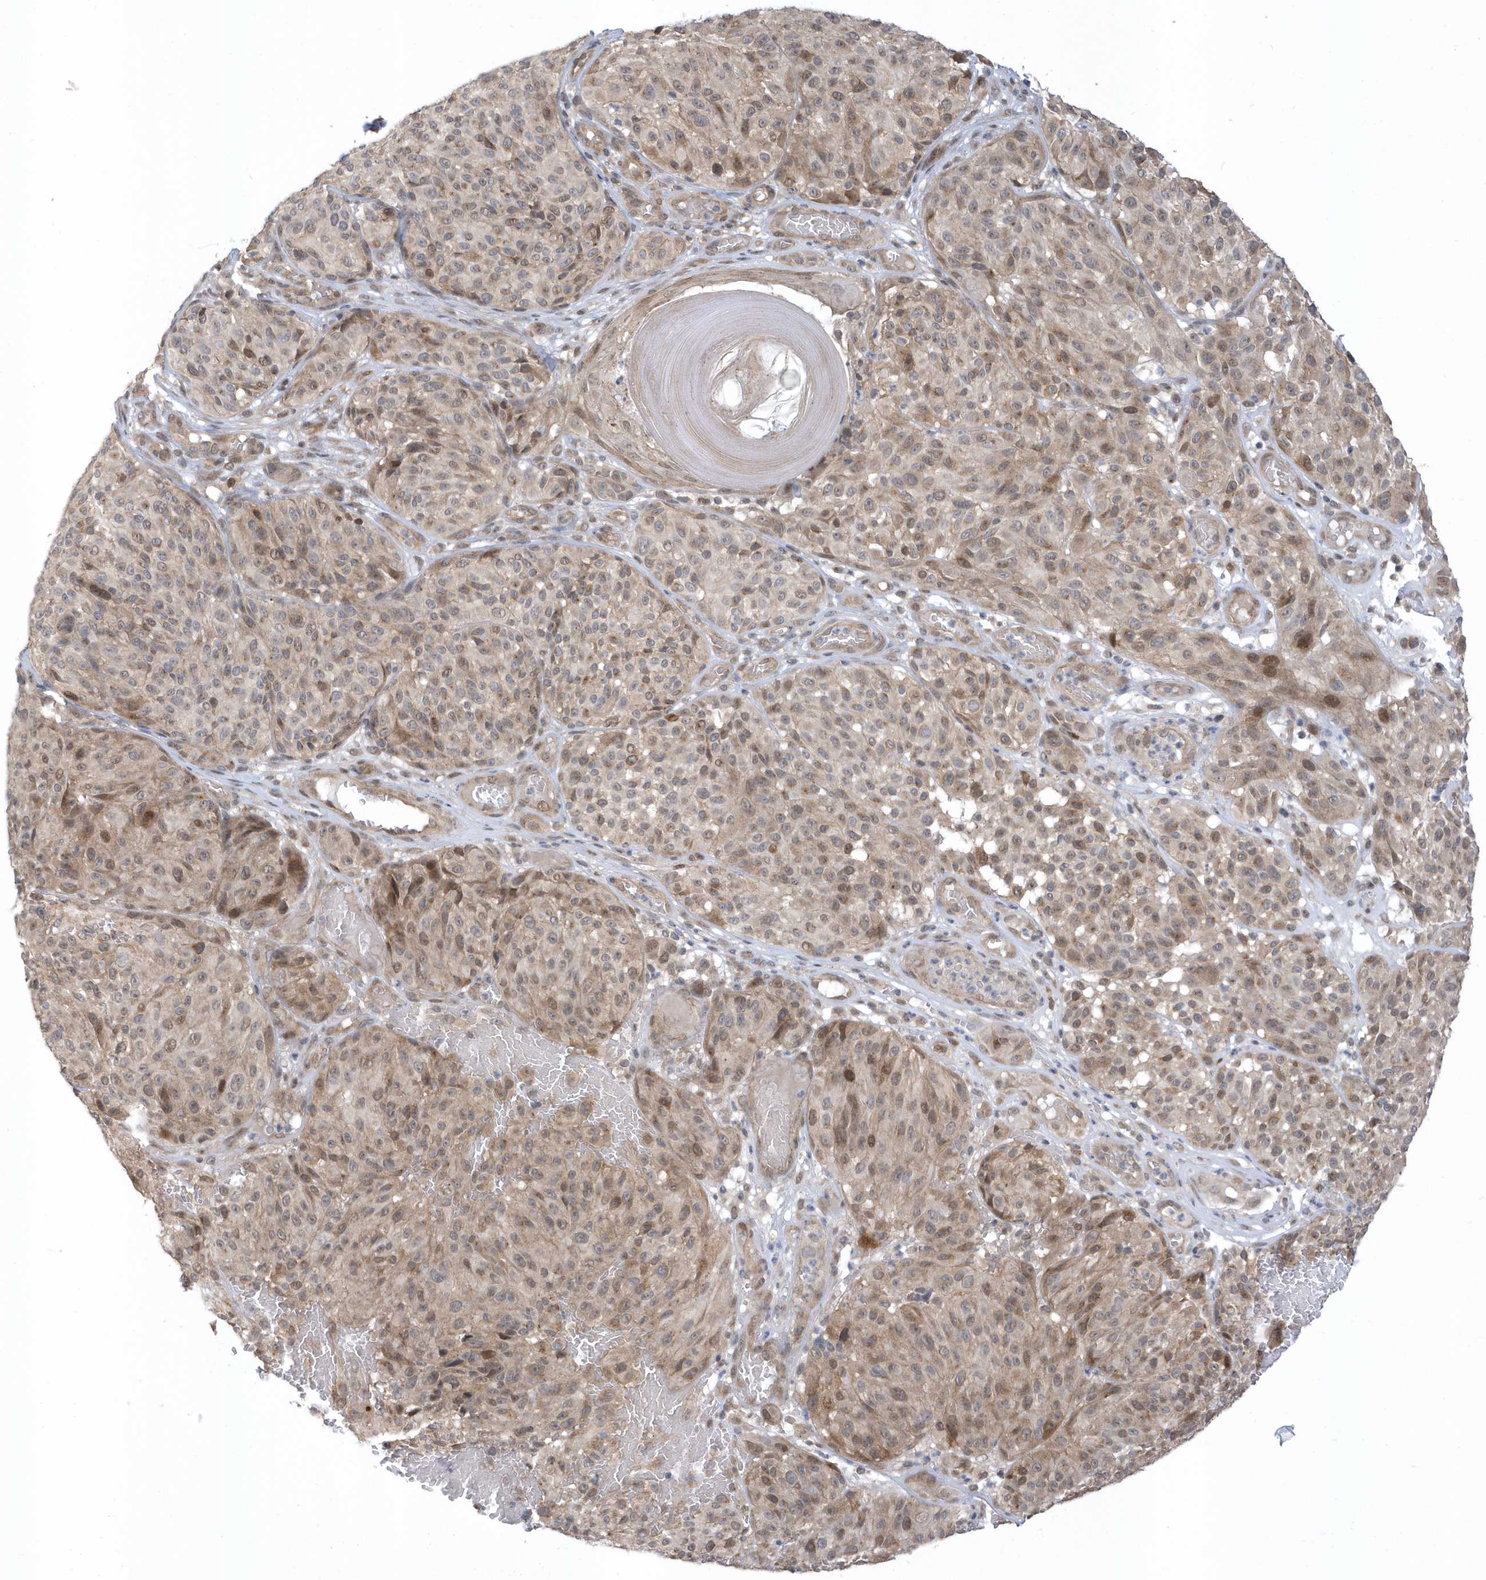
{"staining": {"intensity": "moderate", "quantity": "25%-75%", "location": "cytoplasmic/membranous,nuclear"}, "tissue": "melanoma", "cell_type": "Tumor cells", "image_type": "cancer", "snomed": [{"axis": "morphology", "description": "Malignant melanoma, NOS"}, {"axis": "topography", "description": "Skin"}], "caption": "Tumor cells exhibit medium levels of moderate cytoplasmic/membranous and nuclear staining in approximately 25%-75% of cells in human malignant melanoma.", "gene": "USP53", "patient": {"sex": "male", "age": 83}}